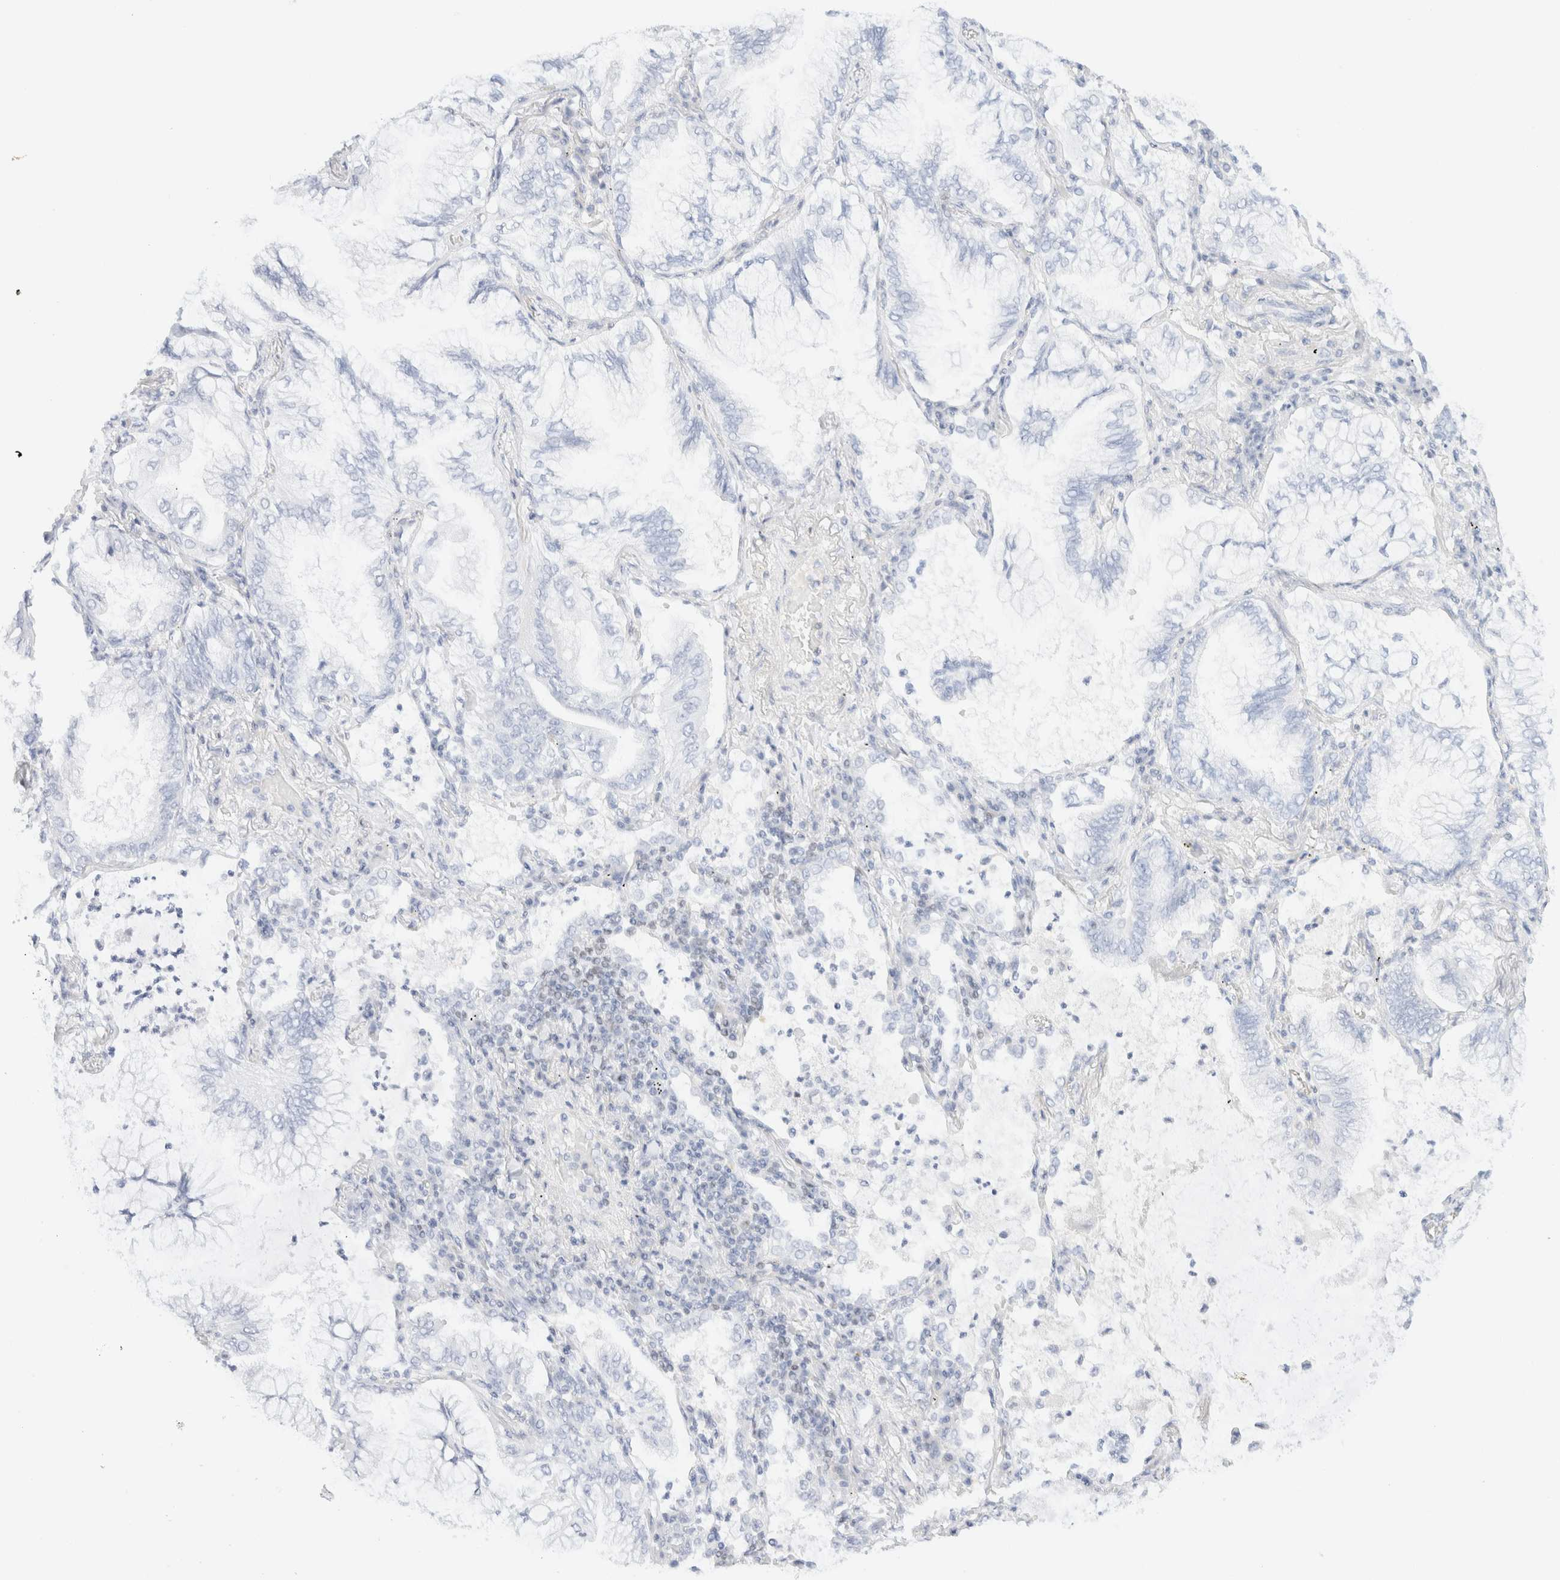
{"staining": {"intensity": "negative", "quantity": "none", "location": "none"}, "tissue": "lung cancer", "cell_type": "Tumor cells", "image_type": "cancer", "snomed": [{"axis": "morphology", "description": "Adenocarcinoma, NOS"}, {"axis": "topography", "description": "Lung"}], "caption": "Photomicrograph shows no protein staining in tumor cells of lung adenocarcinoma tissue.", "gene": "IKZF3", "patient": {"sex": "female", "age": 70}}